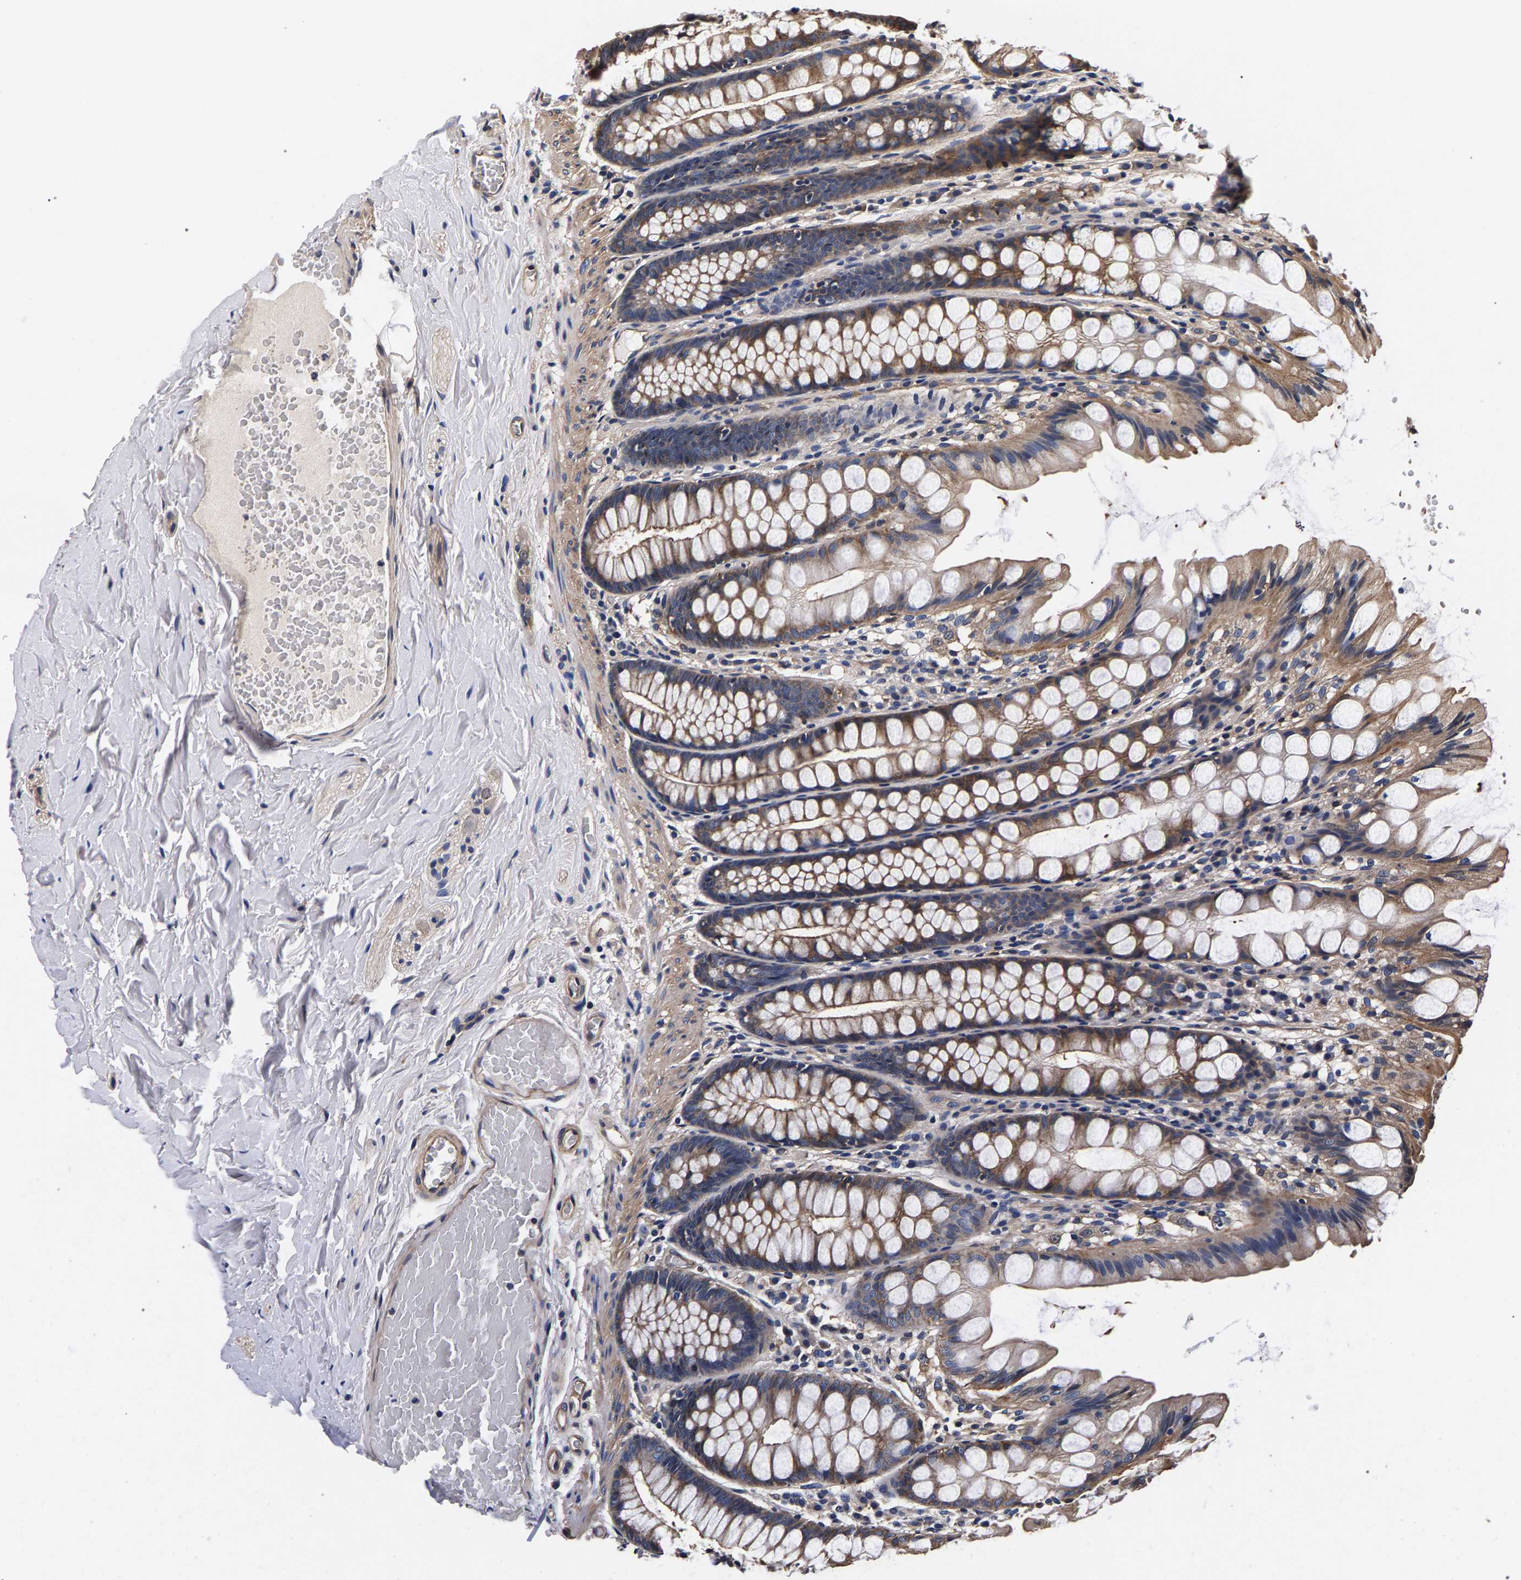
{"staining": {"intensity": "weak", "quantity": ">75%", "location": "cytoplasmic/membranous"}, "tissue": "colon", "cell_type": "Endothelial cells", "image_type": "normal", "snomed": [{"axis": "morphology", "description": "Normal tissue, NOS"}, {"axis": "topography", "description": "Colon"}], "caption": "This photomicrograph shows immunohistochemistry (IHC) staining of unremarkable colon, with low weak cytoplasmic/membranous positivity in approximately >75% of endothelial cells.", "gene": "MARCHF7", "patient": {"sex": "male", "age": 47}}